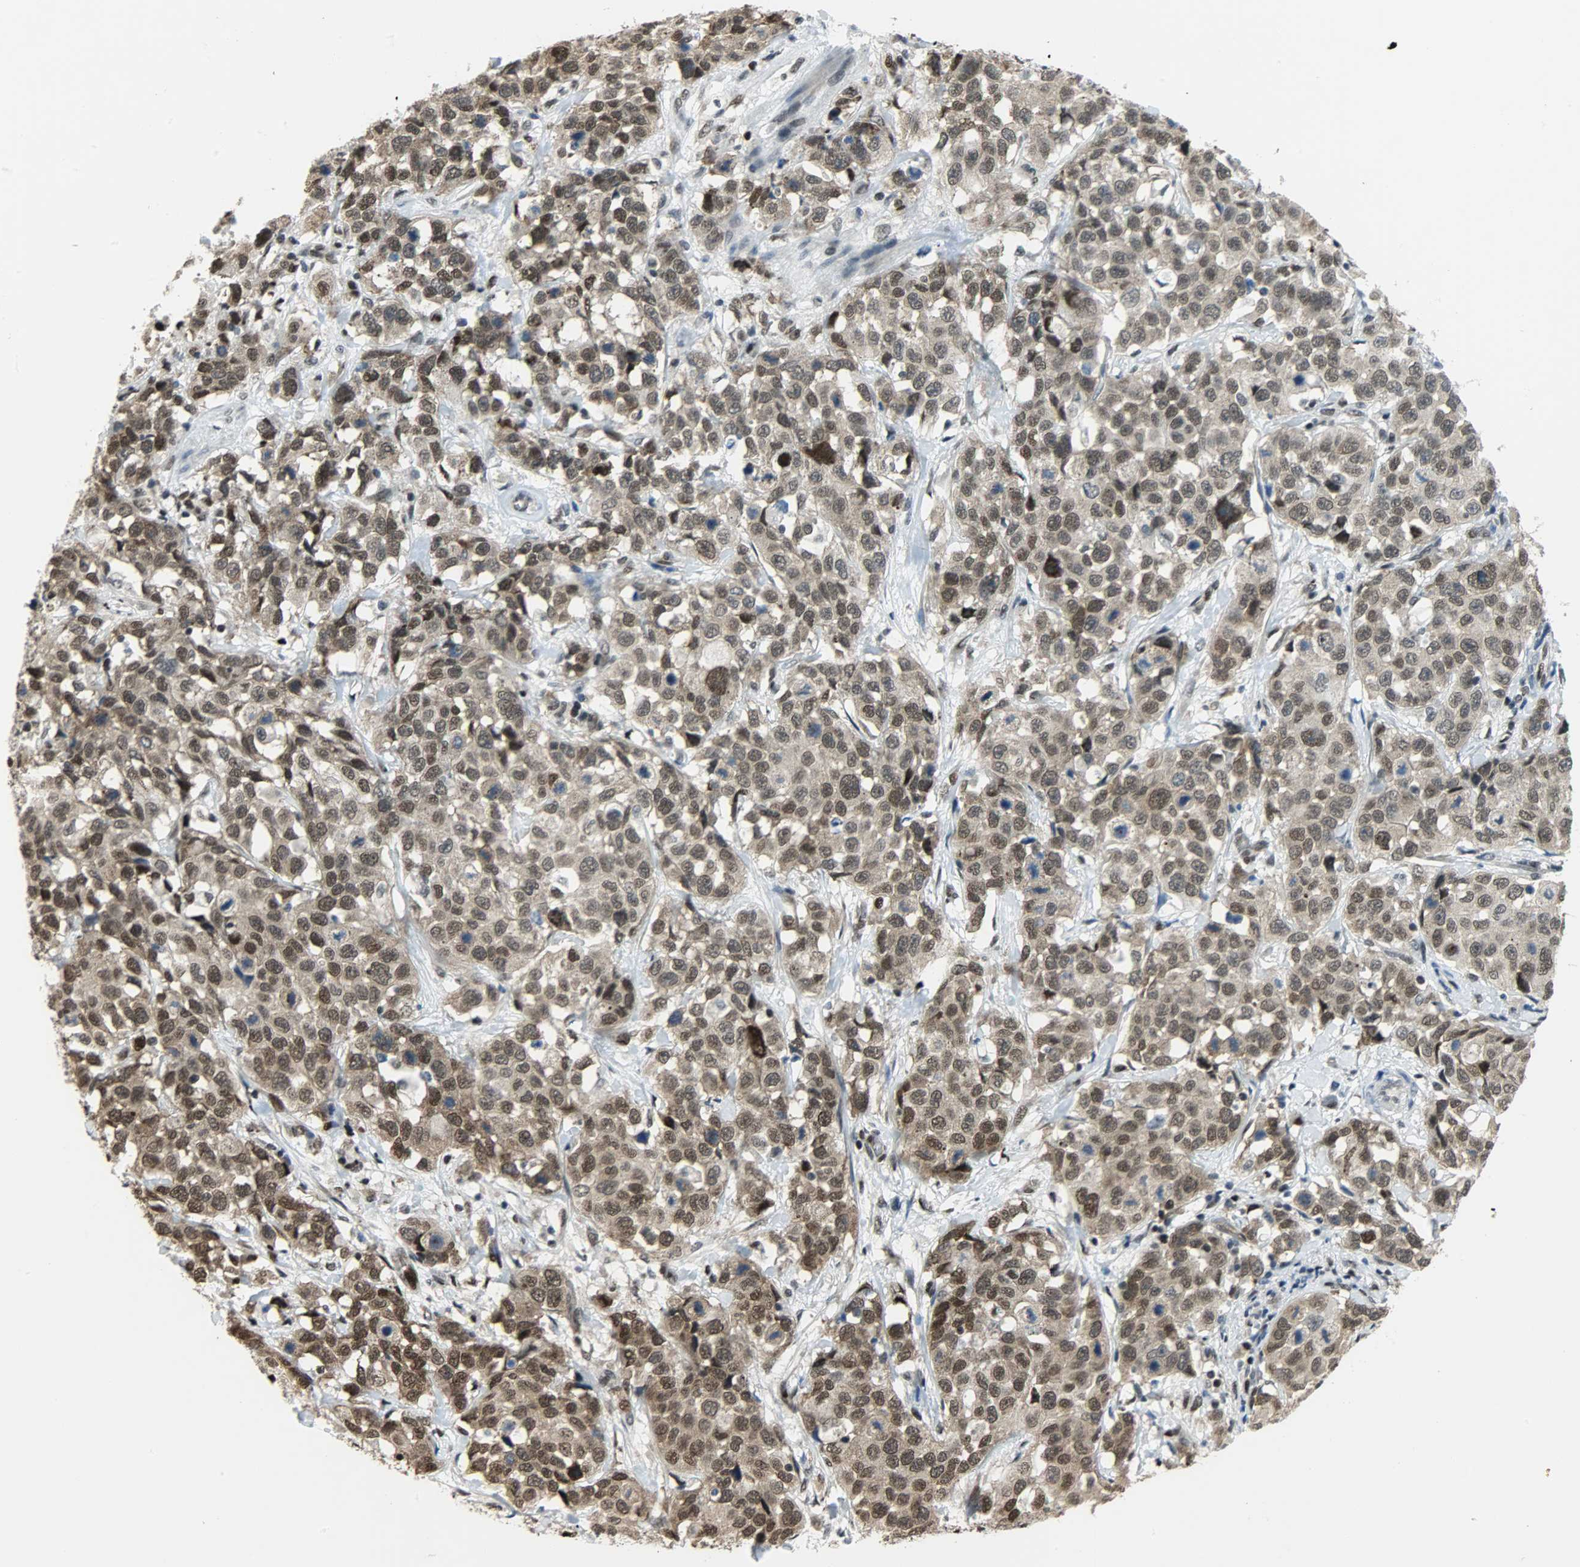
{"staining": {"intensity": "strong", "quantity": ">75%", "location": "cytoplasmic/membranous,nuclear"}, "tissue": "stomach cancer", "cell_type": "Tumor cells", "image_type": "cancer", "snomed": [{"axis": "morphology", "description": "Normal tissue, NOS"}, {"axis": "morphology", "description": "Adenocarcinoma, NOS"}, {"axis": "topography", "description": "Stomach"}], "caption": "A histopathology image of human adenocarcinoma (stomach) stained for a protein demonstrates strong cytoplasmic/membranous and nuclear brown staining in tumor cells.", "gene": "SNAI1", "patient": {"sex": "male", "age": 48}}